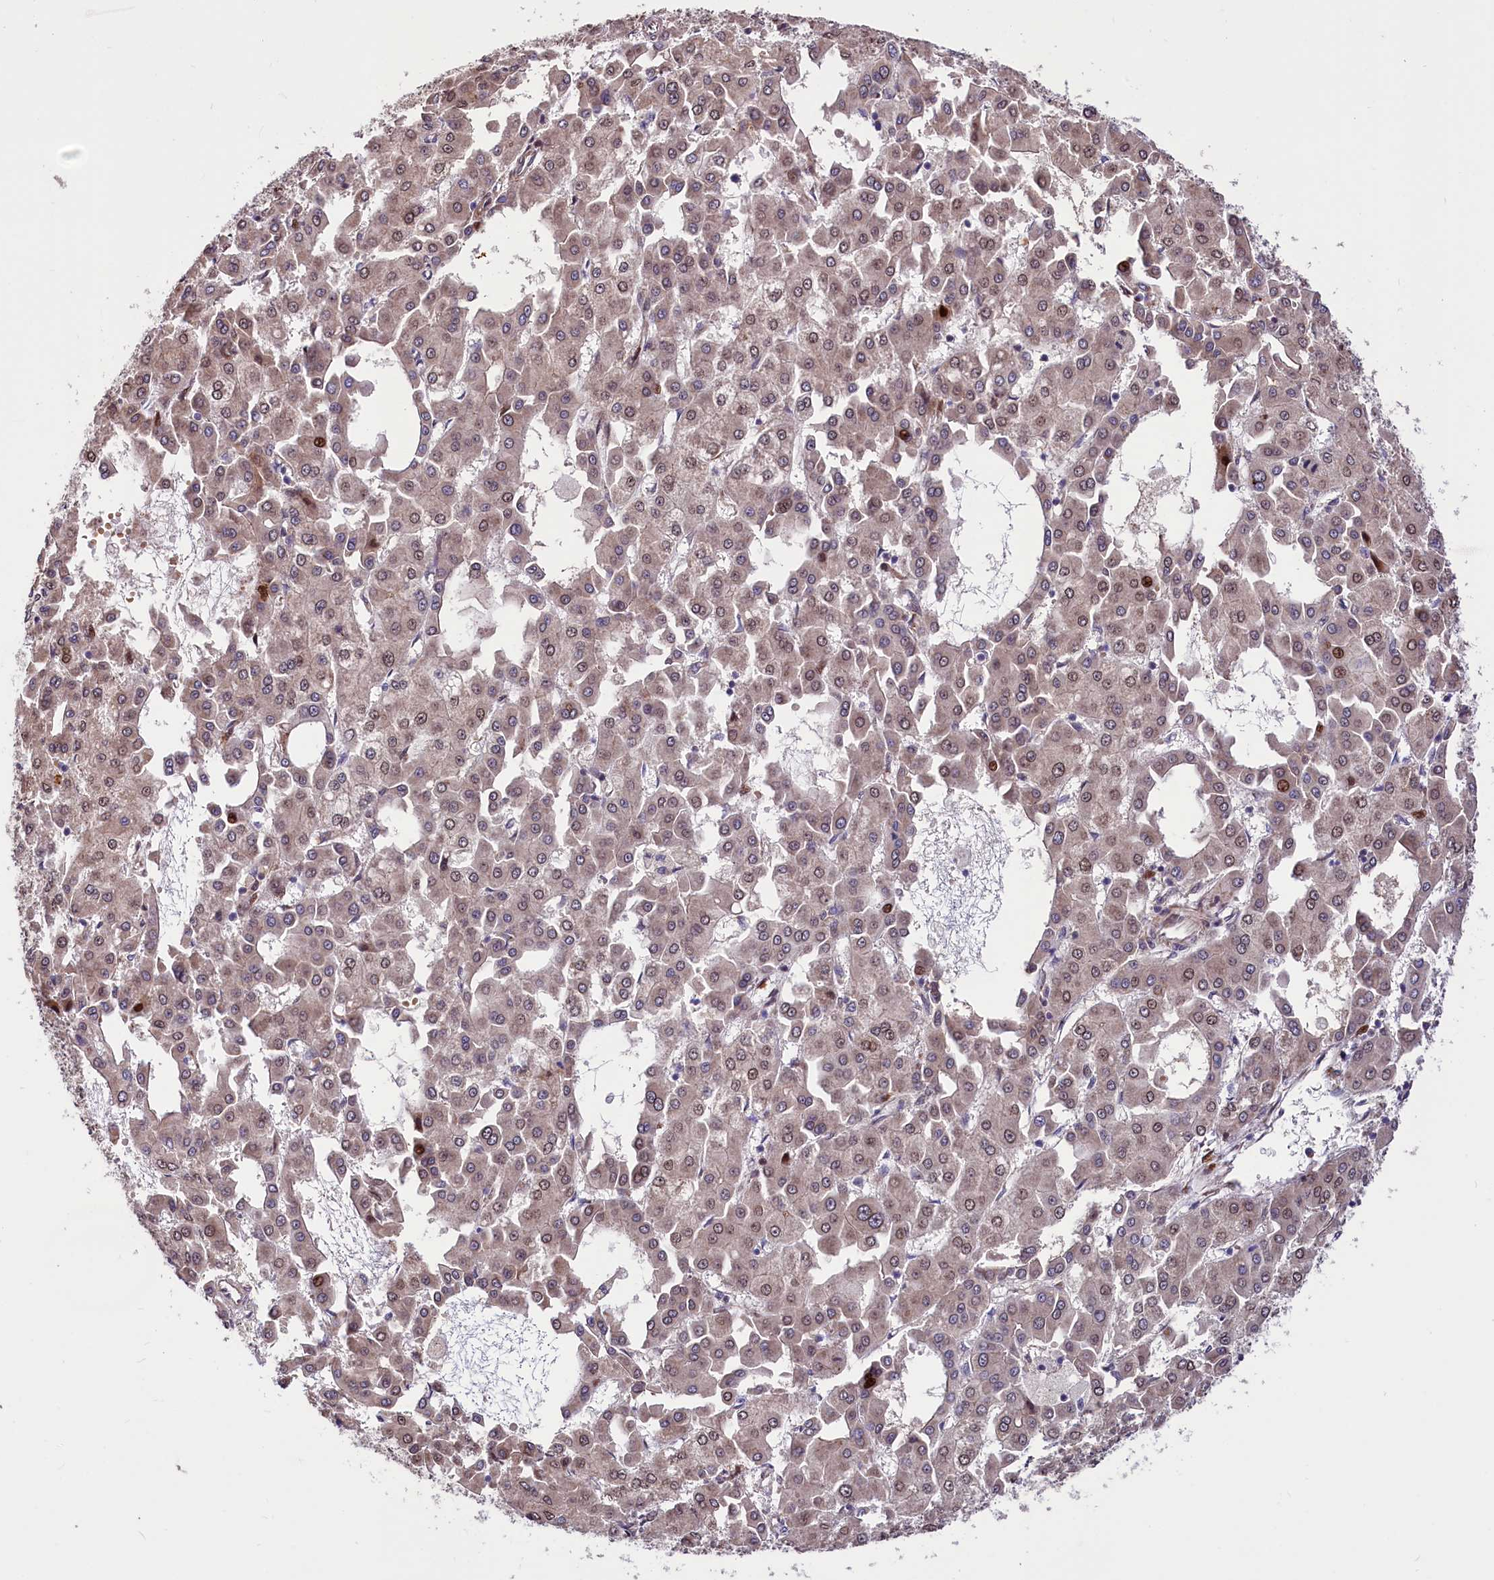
{"staining": {"intensity": "moderate", "quantity": "25%-75%", "location": "nuclear"}, "tissue": "liver cancer", "cell_type": "Tumor cells", "image_type": "cancer", "snomed": [{"axis": "morphology", "description": "Carcinoma, Hepatocellular, NOS"}, {"axis": "topography", "description": "Liver"}], "caption": "An image of human liver cancer (hepatocellular carcinoma) stained for a protein shows moderate nuclear brown staining in tumor cells.", "gene": "PDZRN3", "patient": {"sex": "male", "age": 47}}